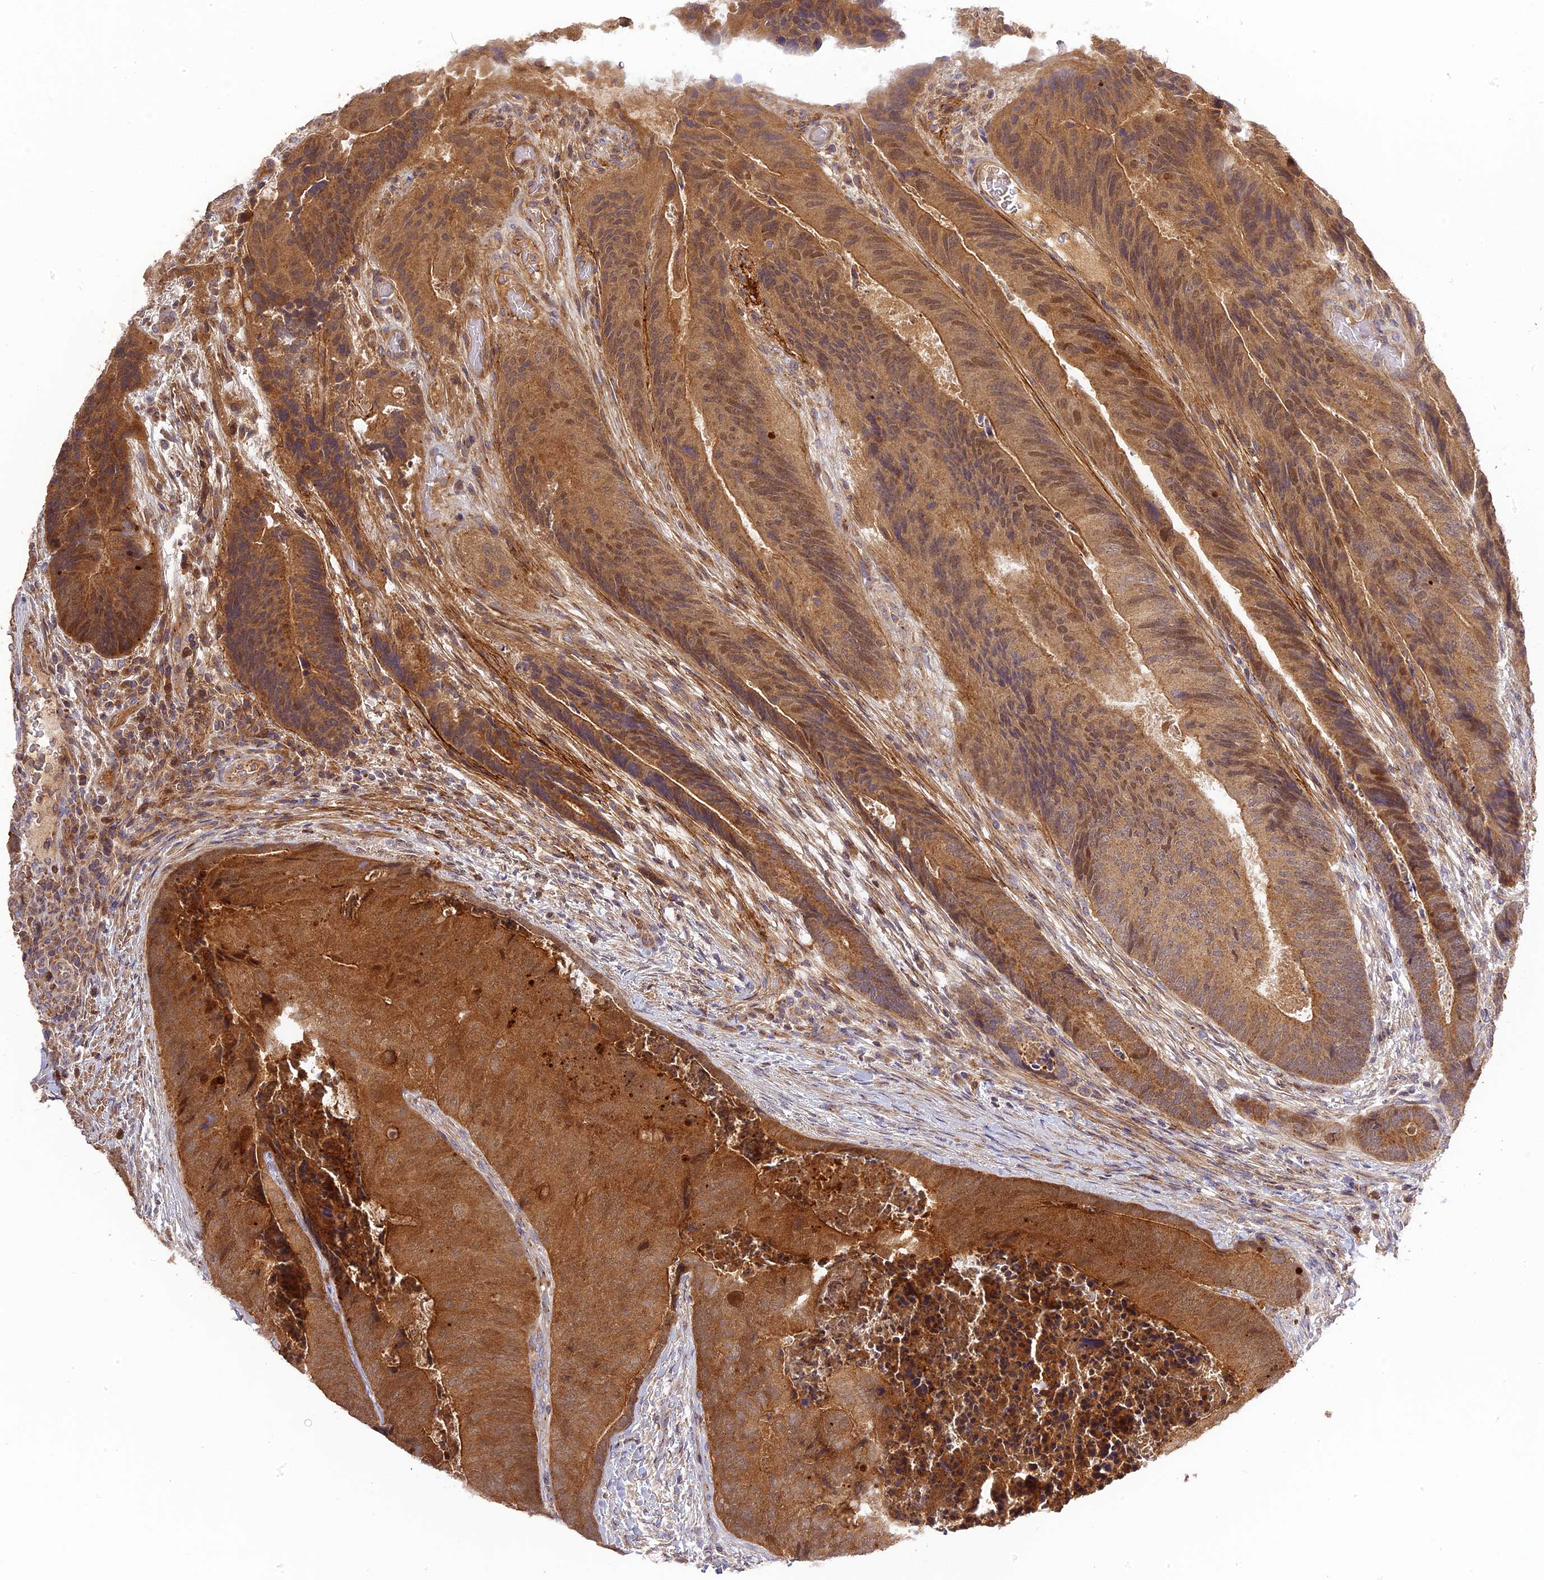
{"staining": {"intensity": "moderate", "quantity": ">75%", "location": "cytoplasmic/membranous,nuclear"}, "tissue": "colorectal cancer", "cell_type": "Tumor cells", "image_type": "cancer", "snomed": [{"axis": "morphology", "description": "Adenocarcinoma, NOS"}, {"axis": "topography", "description": "Colon"}], "caption": "Tumor cells reveal moderate cytoplasmic/membranous and nuclear staining in approximately >75% of cells in colorectal cancer.", "gene": "RPIA", "patient": {"sex": "female", "age": 67}}